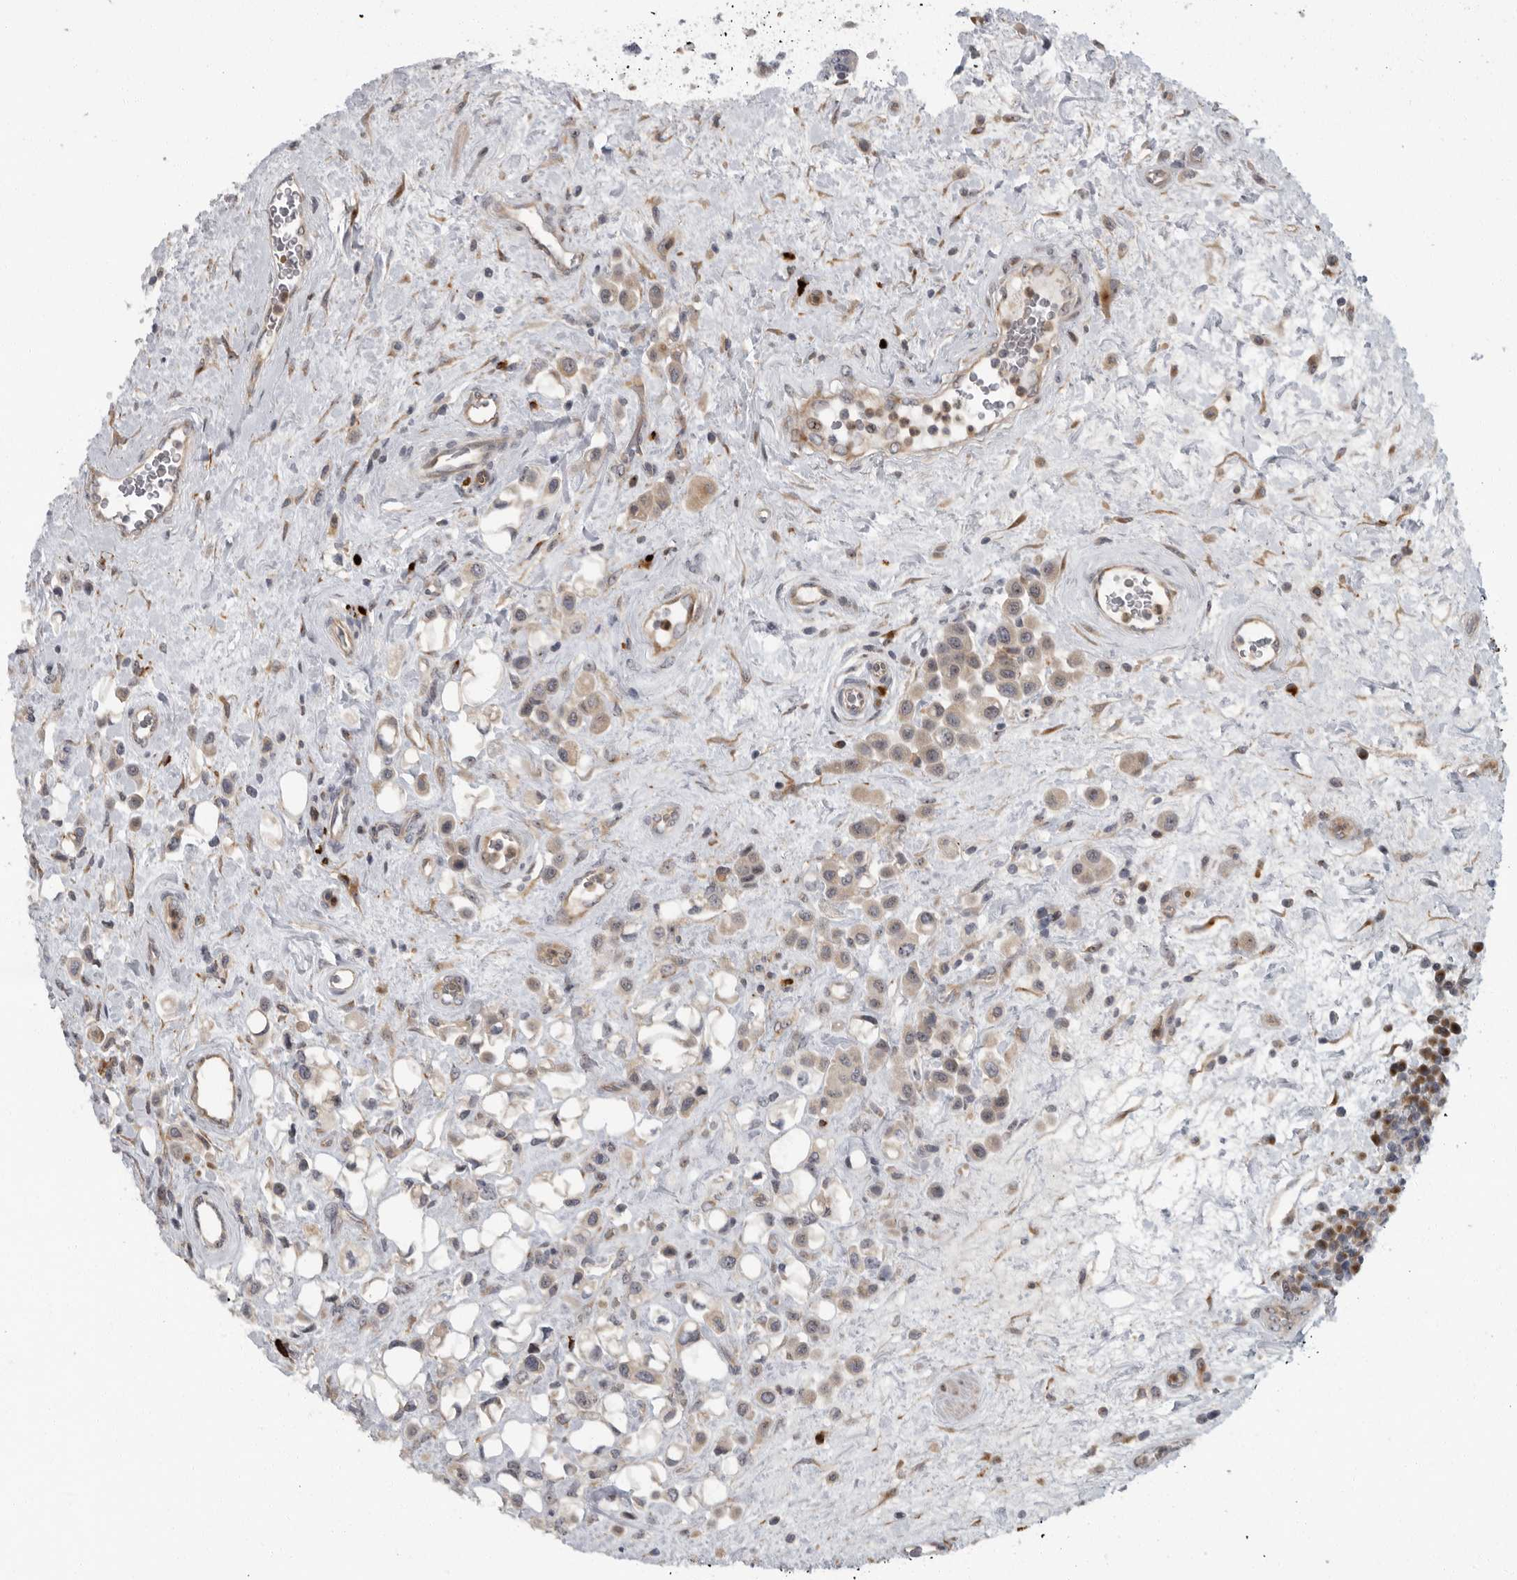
{"staining": {"intensity": "moderate", "quantity": ">75%", "location": "cytoplasmic/membranous"}, "tissue": "urothelial cancer", "cell_type": "Tumor cells", "image_type": "cancer", "snomed": [{"axis": "morphology", "description": "Urothelial carcinoma, High grade"}, {"axis": "topography", "description": "Urinary bladder"}], "caption": "Immunohistochemical staining of urothelial carcinoma (high-grade) displays medium levels of moderate cytoplasmic/membranous positivity in approximately >75% of tumor cells.", "gene": "PDCD11", "patient": {"sex": "male", "age": 50}}